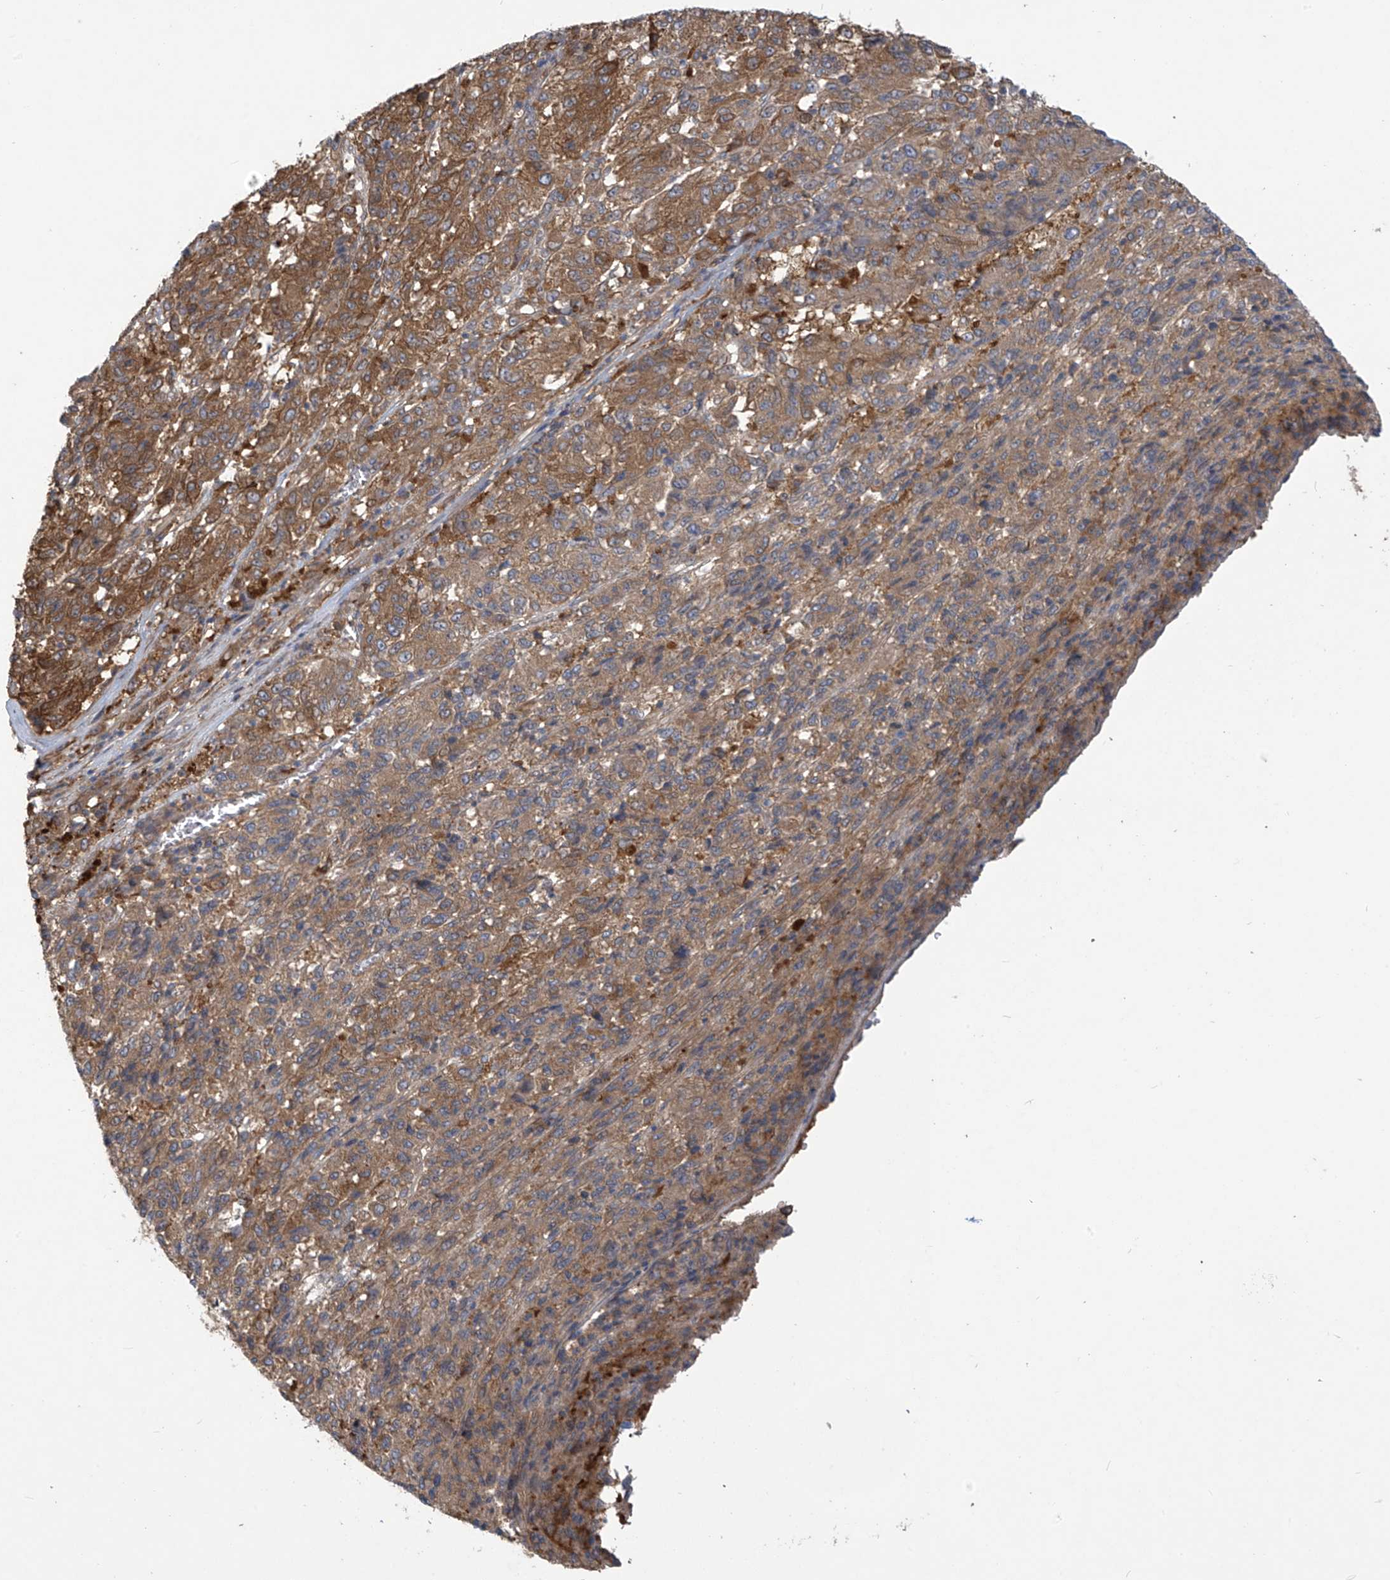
{"staining": {"intensity": "moderate", "quantity": ">75%", "location": "cytoplasmic/membranous"}, "tissue": "melanoma", "cell_type": "Tumor cells", "image_type": "cancer", "snomed": [{"axis": "morphology", "description": "Malignant melanoma, Metastatic site"}, {"axis": "topography", "description": "Lung"}], "caption": "Melanoma was stained to show a protein in brown. There is medium levels of moderate cytoplasmic/membranous positivity in approximately >75% of tumor cells.", "gene": "ADI1", "patient": {"sex": "male", "age": 64}}